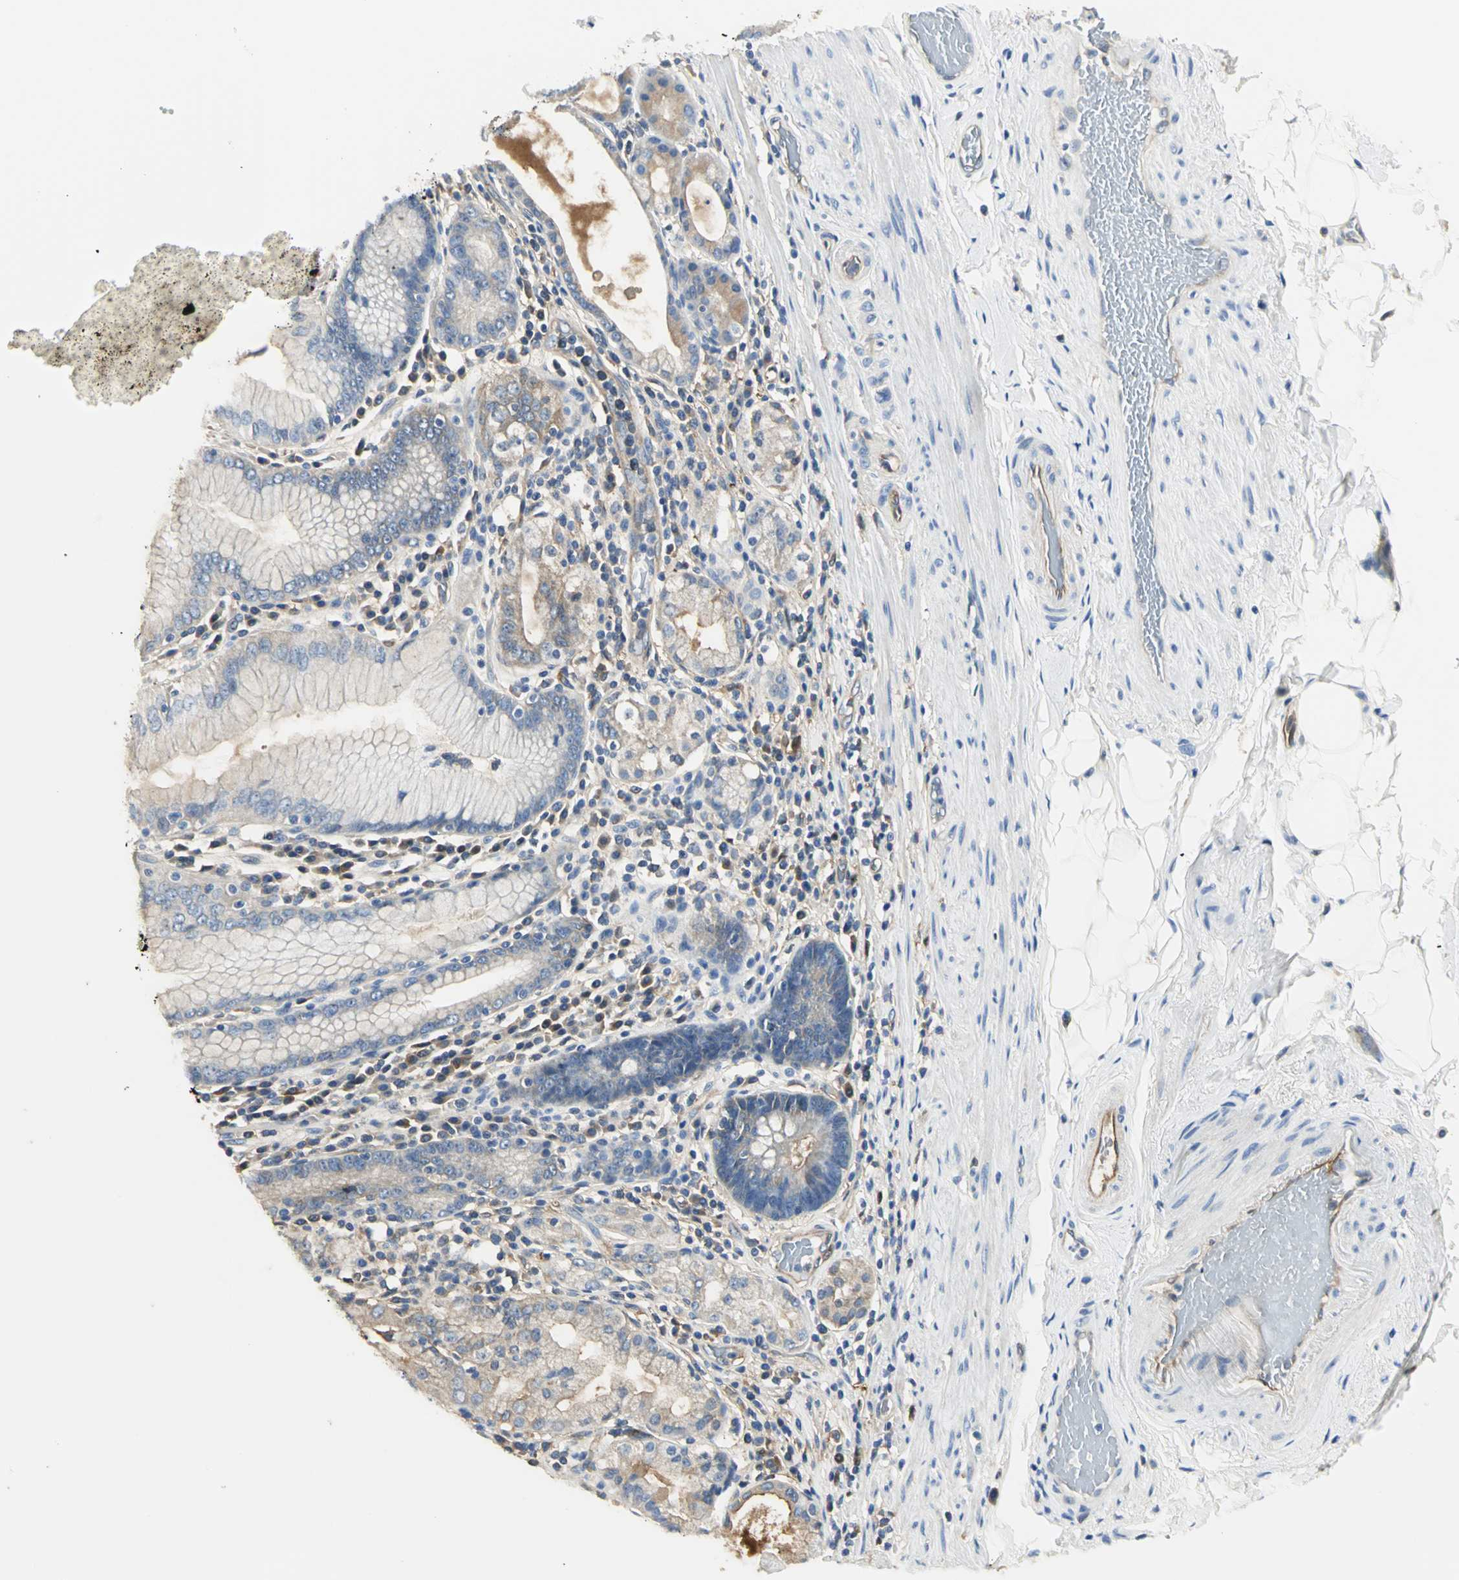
{"staining": {"intensity": "moderate", "quantity": ">75%", "location": "cytoplasmic/membranous"}, "tissue": "stomach", "cell_type": "Glandular cells", "image_type": "normal", "snomed": [{"axis": "morphology", "description": "Normal tissue, NOS"}, {"axis": "topography", "description": "Stomach, lower"}], "caption": "Glandular cells display medium levels of moderate cytoplasmic/membranous positivity in approximately >75% of cells in normal human stomach.", "gene": "CHRNB1", "patient": {"sex": "female", "age": 76}}